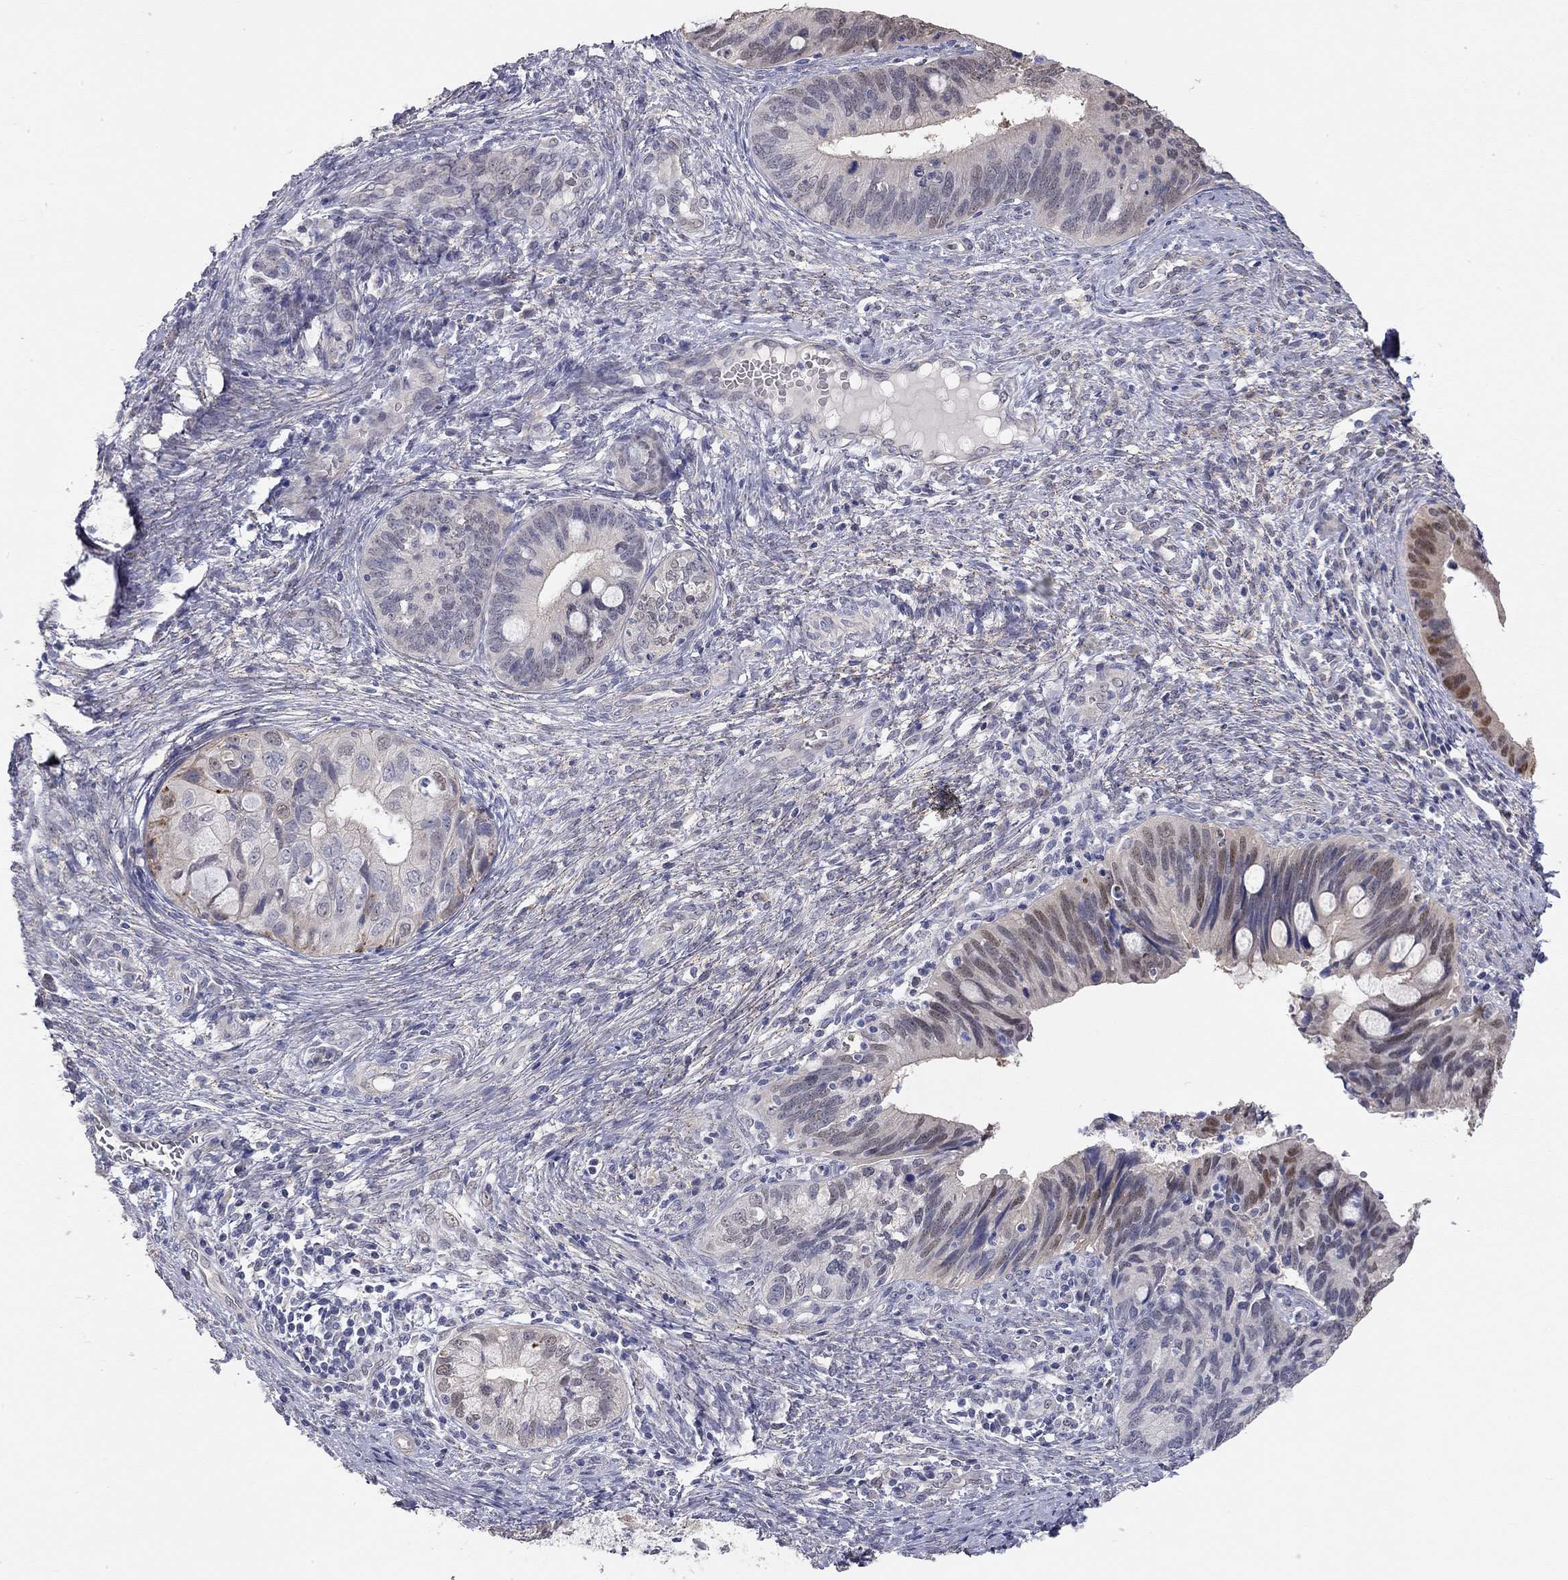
{"staining": {"intensity": "negative", "quantity": "none", "location": "none"}, "tissue": "cervical cancer", "cell_type": "Tumor cells", "image_type": "cancer", "snomed": [{"axis": "morphology", "description": "Adenocarcinoma, NOS"}, {"axis": "topography", "description": "Cervix"}], "caption": "This image is of adenocarcinoma (cervical) stained with immunohistochemistry (IHC) to label a protein in brown with the nuclei are counter-stained blue. There is no positivity in tumor cells.", "gene": "PAPSS2", "patient": {"sex": "female", "age": 42}}